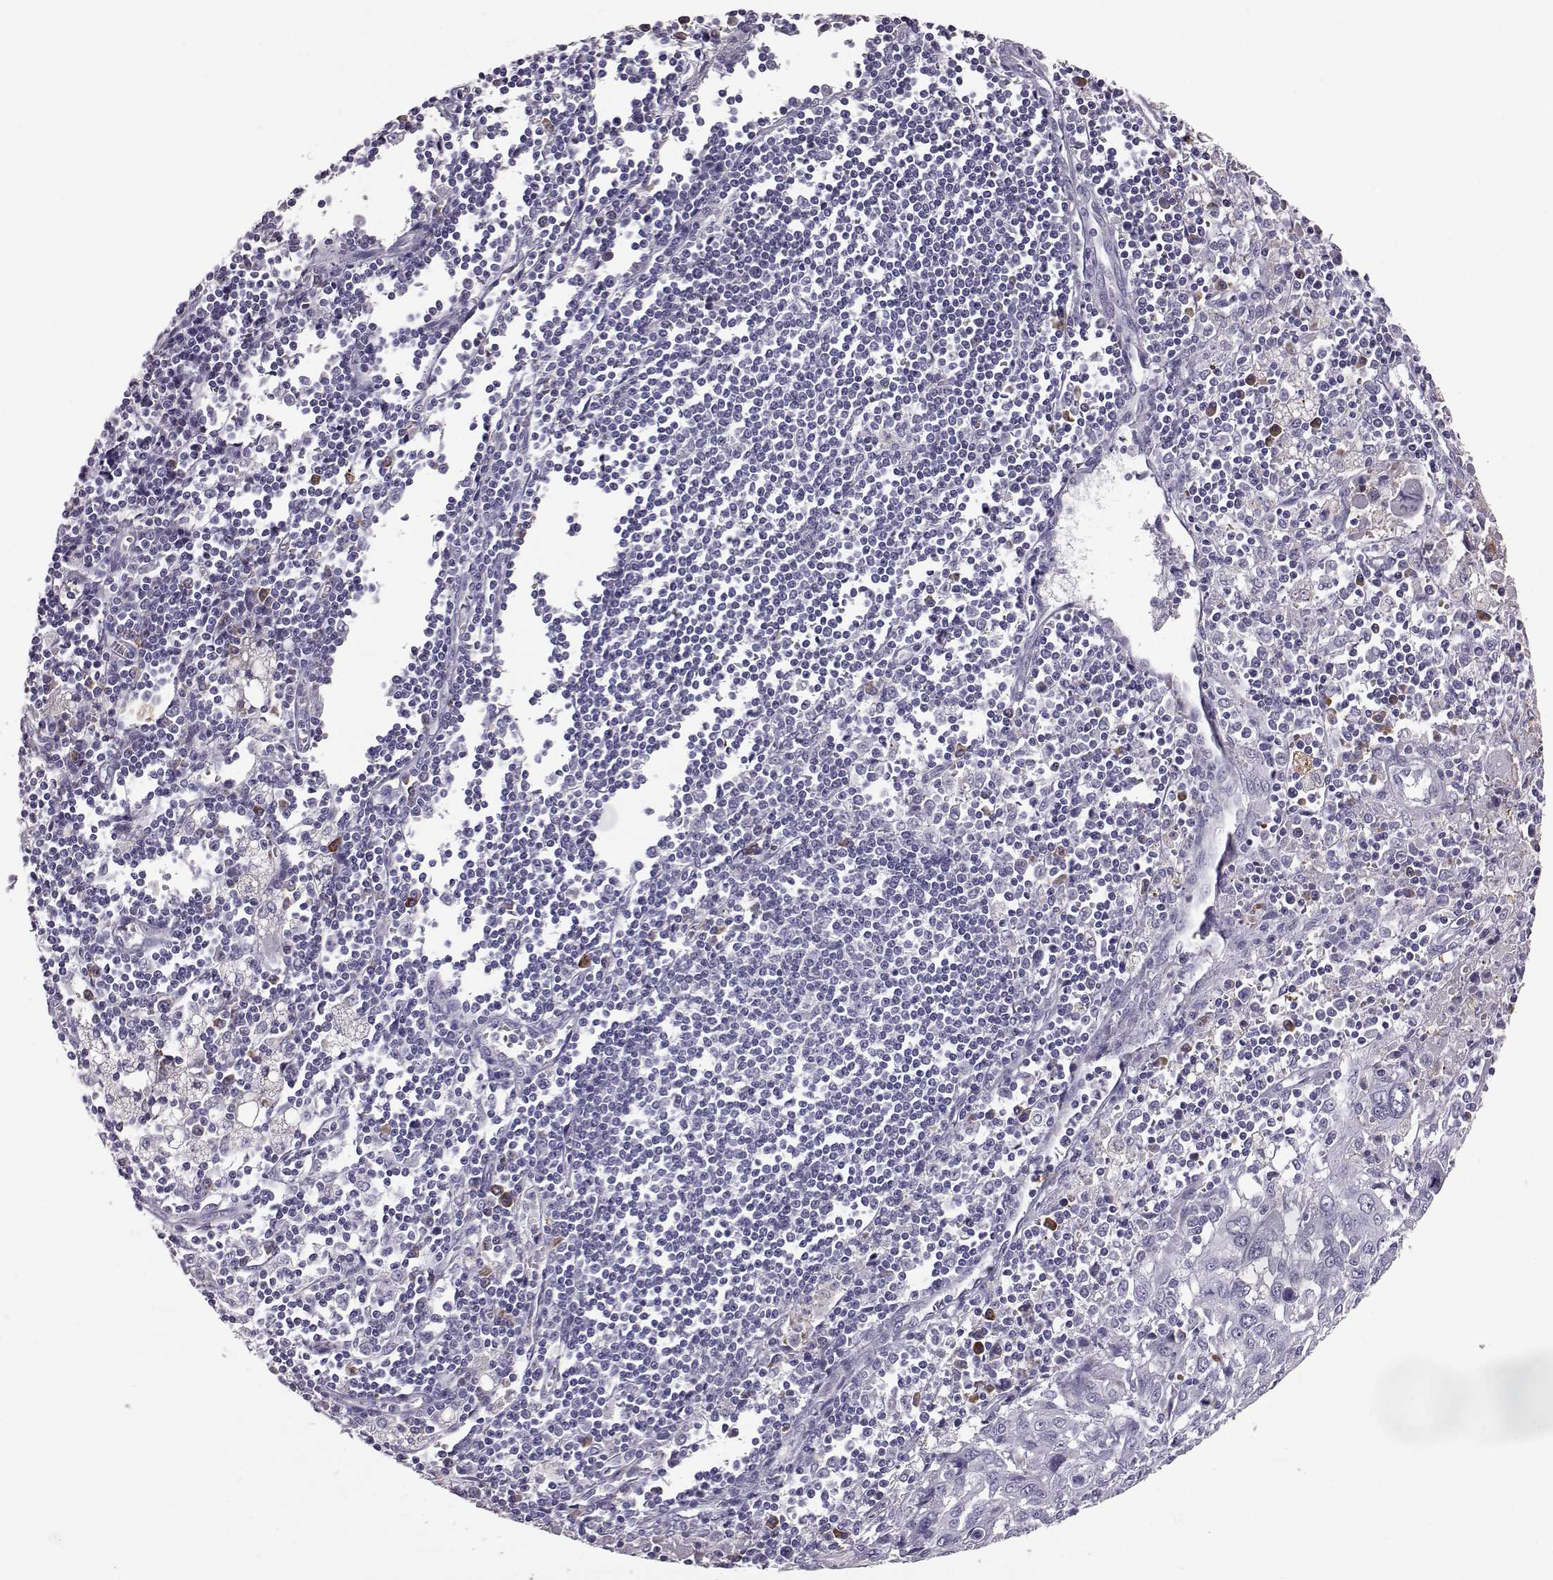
{"staining": {"intensity": "negative", "quantity": "none", "location": "none"}, "tissue": "pancreatic cancer", "cell_type": "Tumor cells", "image_type": "cancer", "snomed": [{"axis": "morphology", "description": "Adenocarcinoma, NOS"}, {"axis": "topography", "description": "Pancreas"}], "caption": "A high-resolution micrograph shows IHC staining of adenocarcinoma (pancreatic), which reveals no significant positivity in tumor cells. (Stains: DAB IHC with hematoxylin counter stain, Microscopy: brightfield microscopy at high magnification).", "gene": "ADGRG5", "patient": {"sex": "male", "age": 47}}